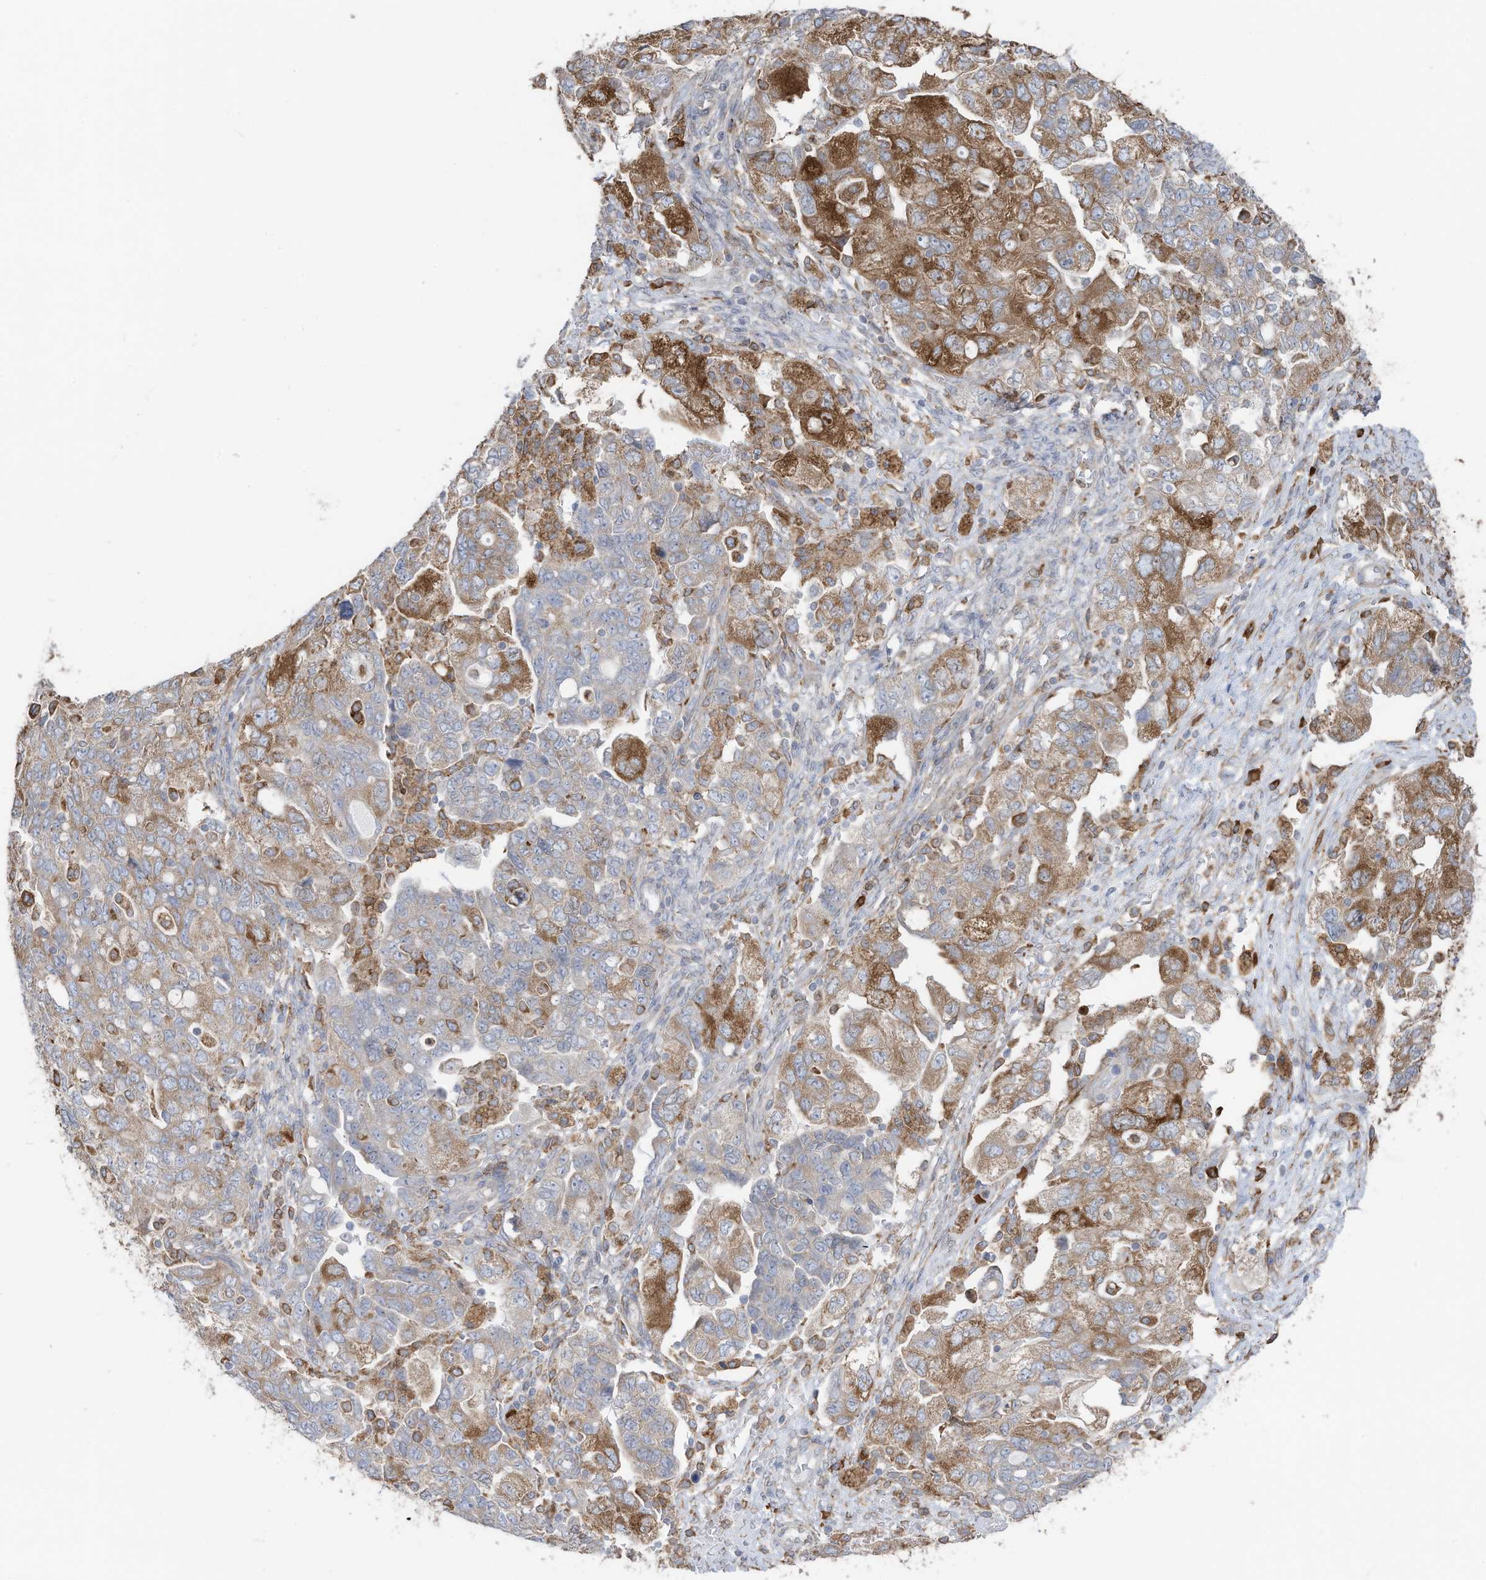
{"staining": {"intensity": "moderate", "quantity": "25%-75%", "location": "cytoplasmic/membranous"}, "tissue": "ovarian cancer", "cell_type": "Tumor cells", "image_type": "cancer", "snomed": [{"axis": "morphology", "description": "Carcinoma, NOS"}, {"axis": "morphology", "description": "Cystadenocarcinoma, serous, NOS"}, {"axis": "topography", "description": "Ovary"}], "caption": "There is medium levels of moderate cytoplasmic/membranous expression in tumor cells of ovarian serous cystadenocarcinoma, as demonstrated by immunohistochemical staining (brown color).", "gene": "ZNF354C", "patient": {"sex": "female", "age": 69}}